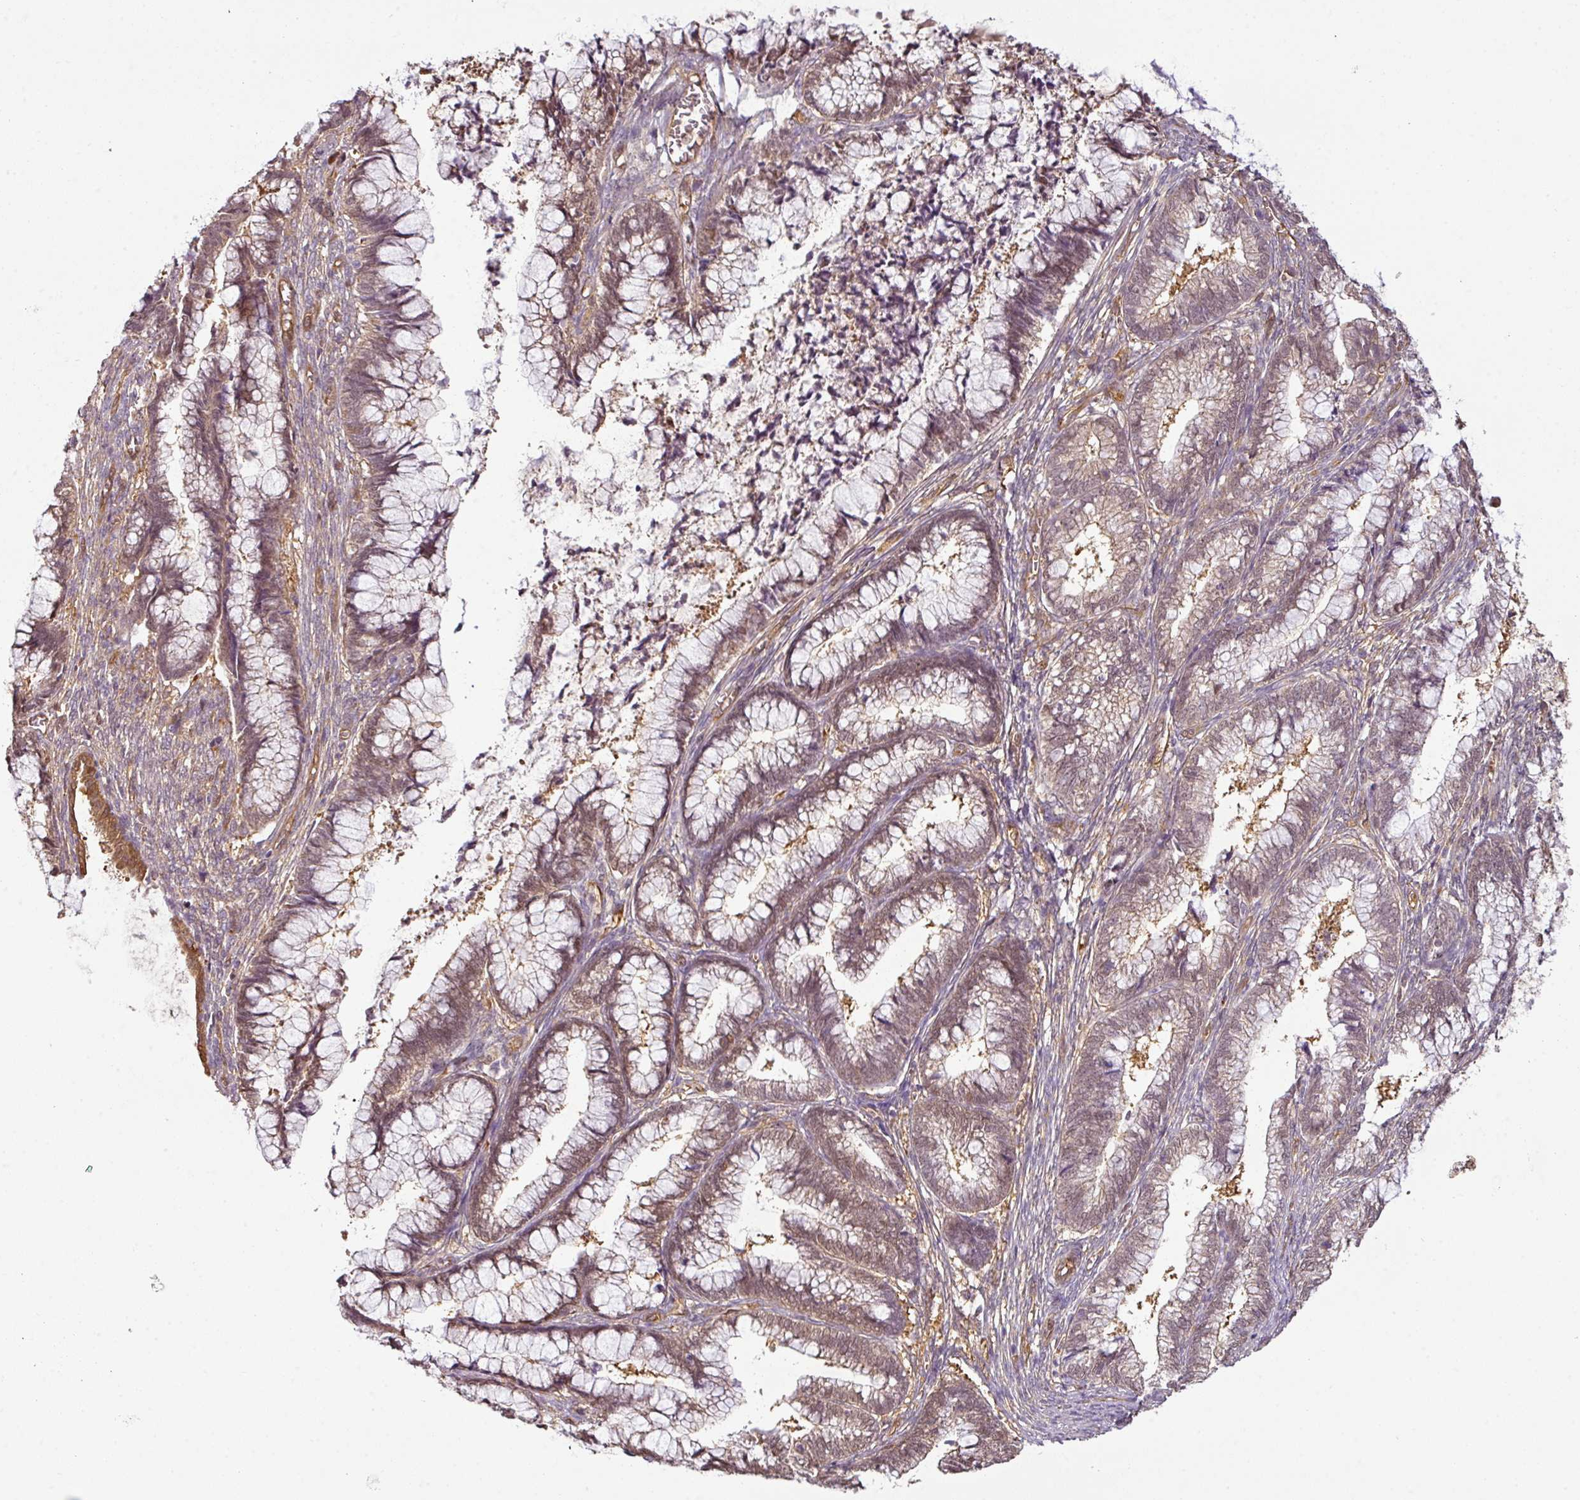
{"staining": {"intensity": "weak", "quantity": "<25%", "location": "nuclear"}, "tissue": "cervical cancer", "cell_type": "Tumor cells", "image_type": "cancer", "snomed": [{"axis": "morphology", "description": "Adenocarcinoma, NOS"}, {"axis": "topography", "description": "Cervix"}], "caption": "A micrograph of cervical cancer (adenocarcinoma) stained for a protein demonstrates no brown staining in tumor cells. The staining is performed using DAB (3,3'-diaminobenzidine) brown chromogen with nuclei counter-stained in using hematoxylin.", "gene": "ANKRD18A", "patient": {"sex": "female", "age": 44}}